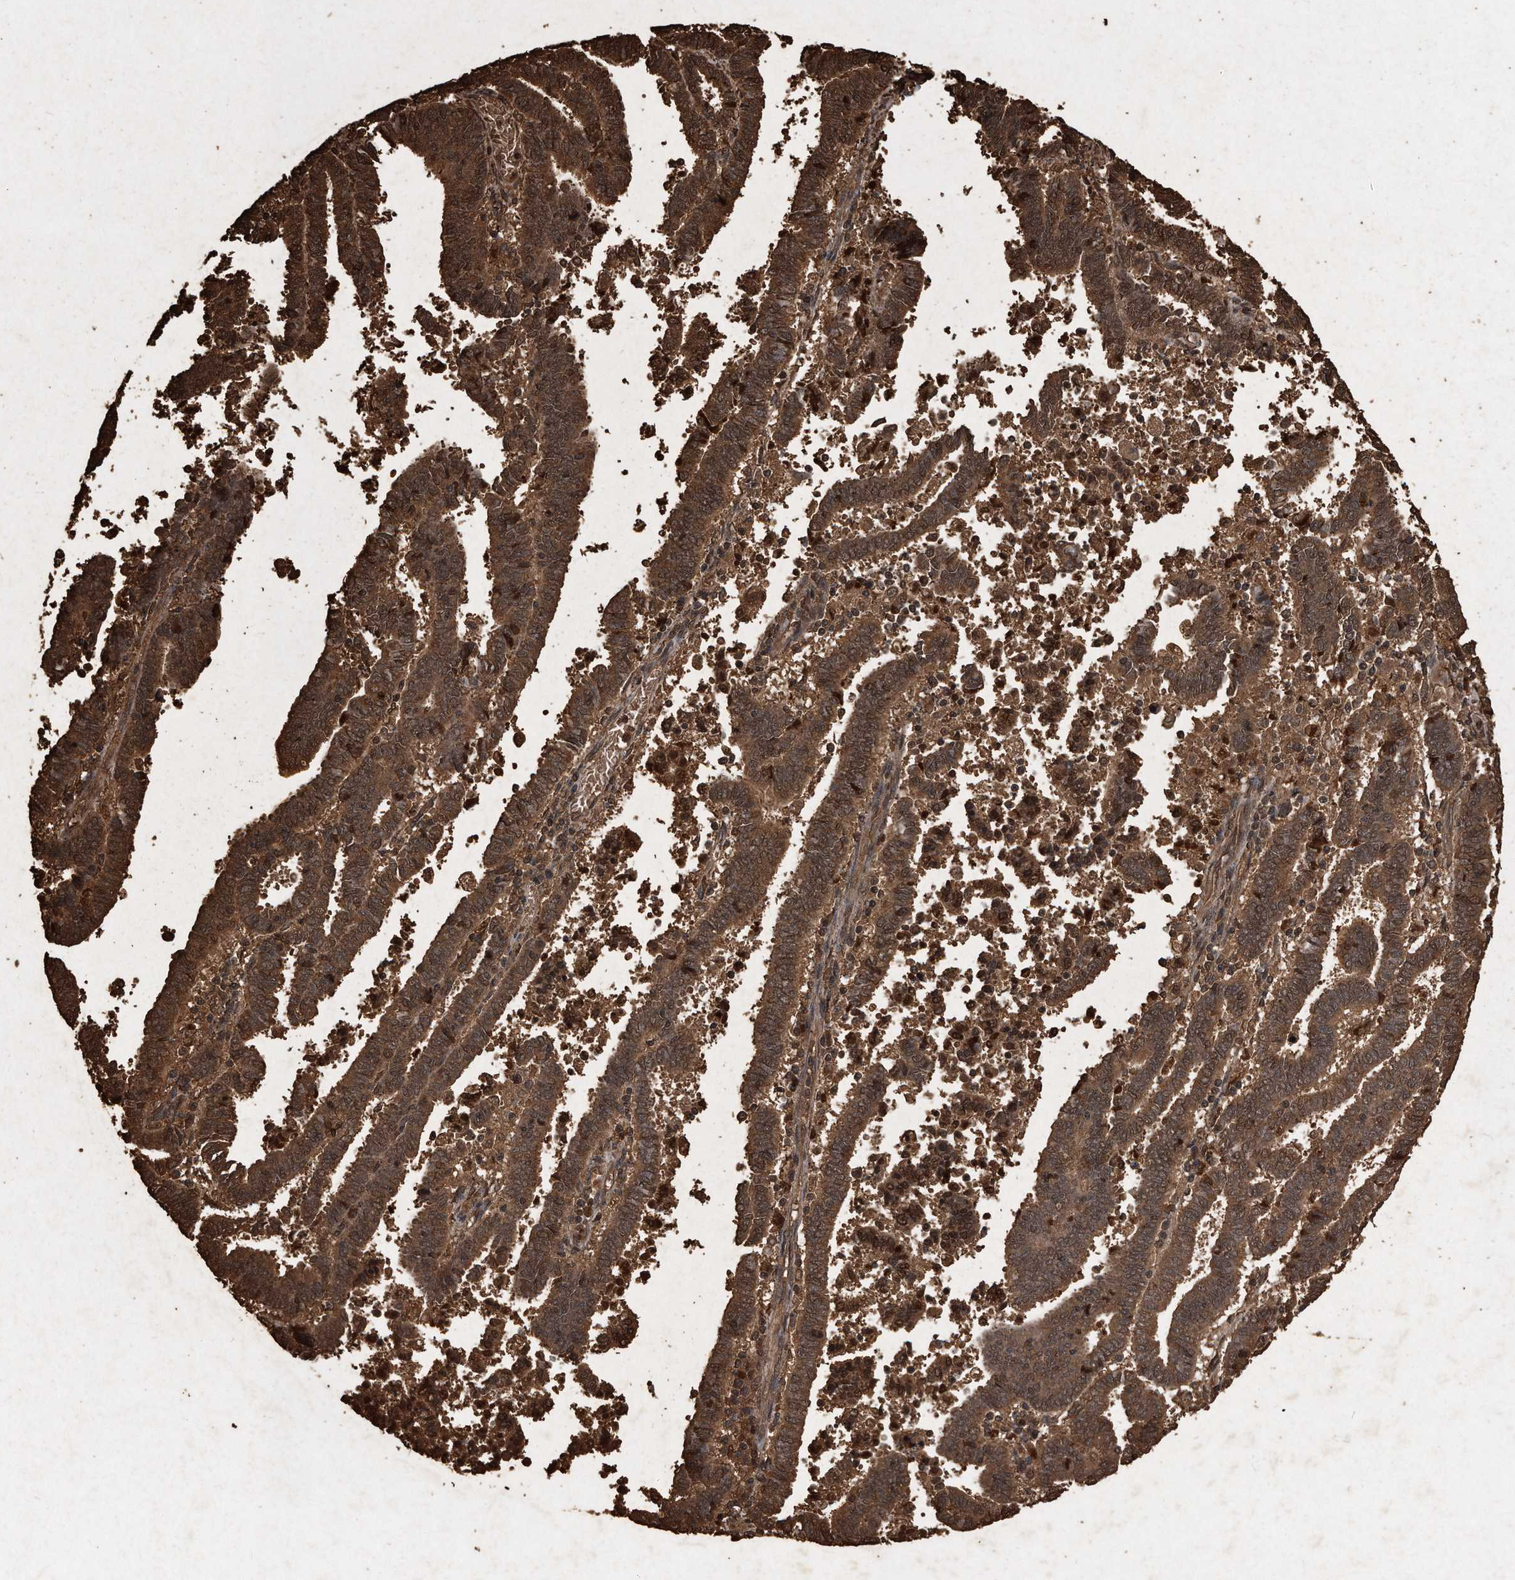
{"staining": {"intensity": "strong", "quantity": ">75%", "location": "cytoplasmic/membranous,nuclear"}, "tissue": "endometrial cancer", "cell_type": "Tumor cells", "image_type": "cancer", "snomed": [{"axis": "morphology", "description": "Adenocarcinoma, NOS"}, {"axis": "topography", "description": "Uterus"}], "caption": "About >75% of tumor cells in human endometrial cancer display strong cytoplasmic/membranous and nuclear protein staining as visualized by brown immunohistochemical staining.", "gene": "CFLAR", "patient": {"sex": "female", "age": 83}}